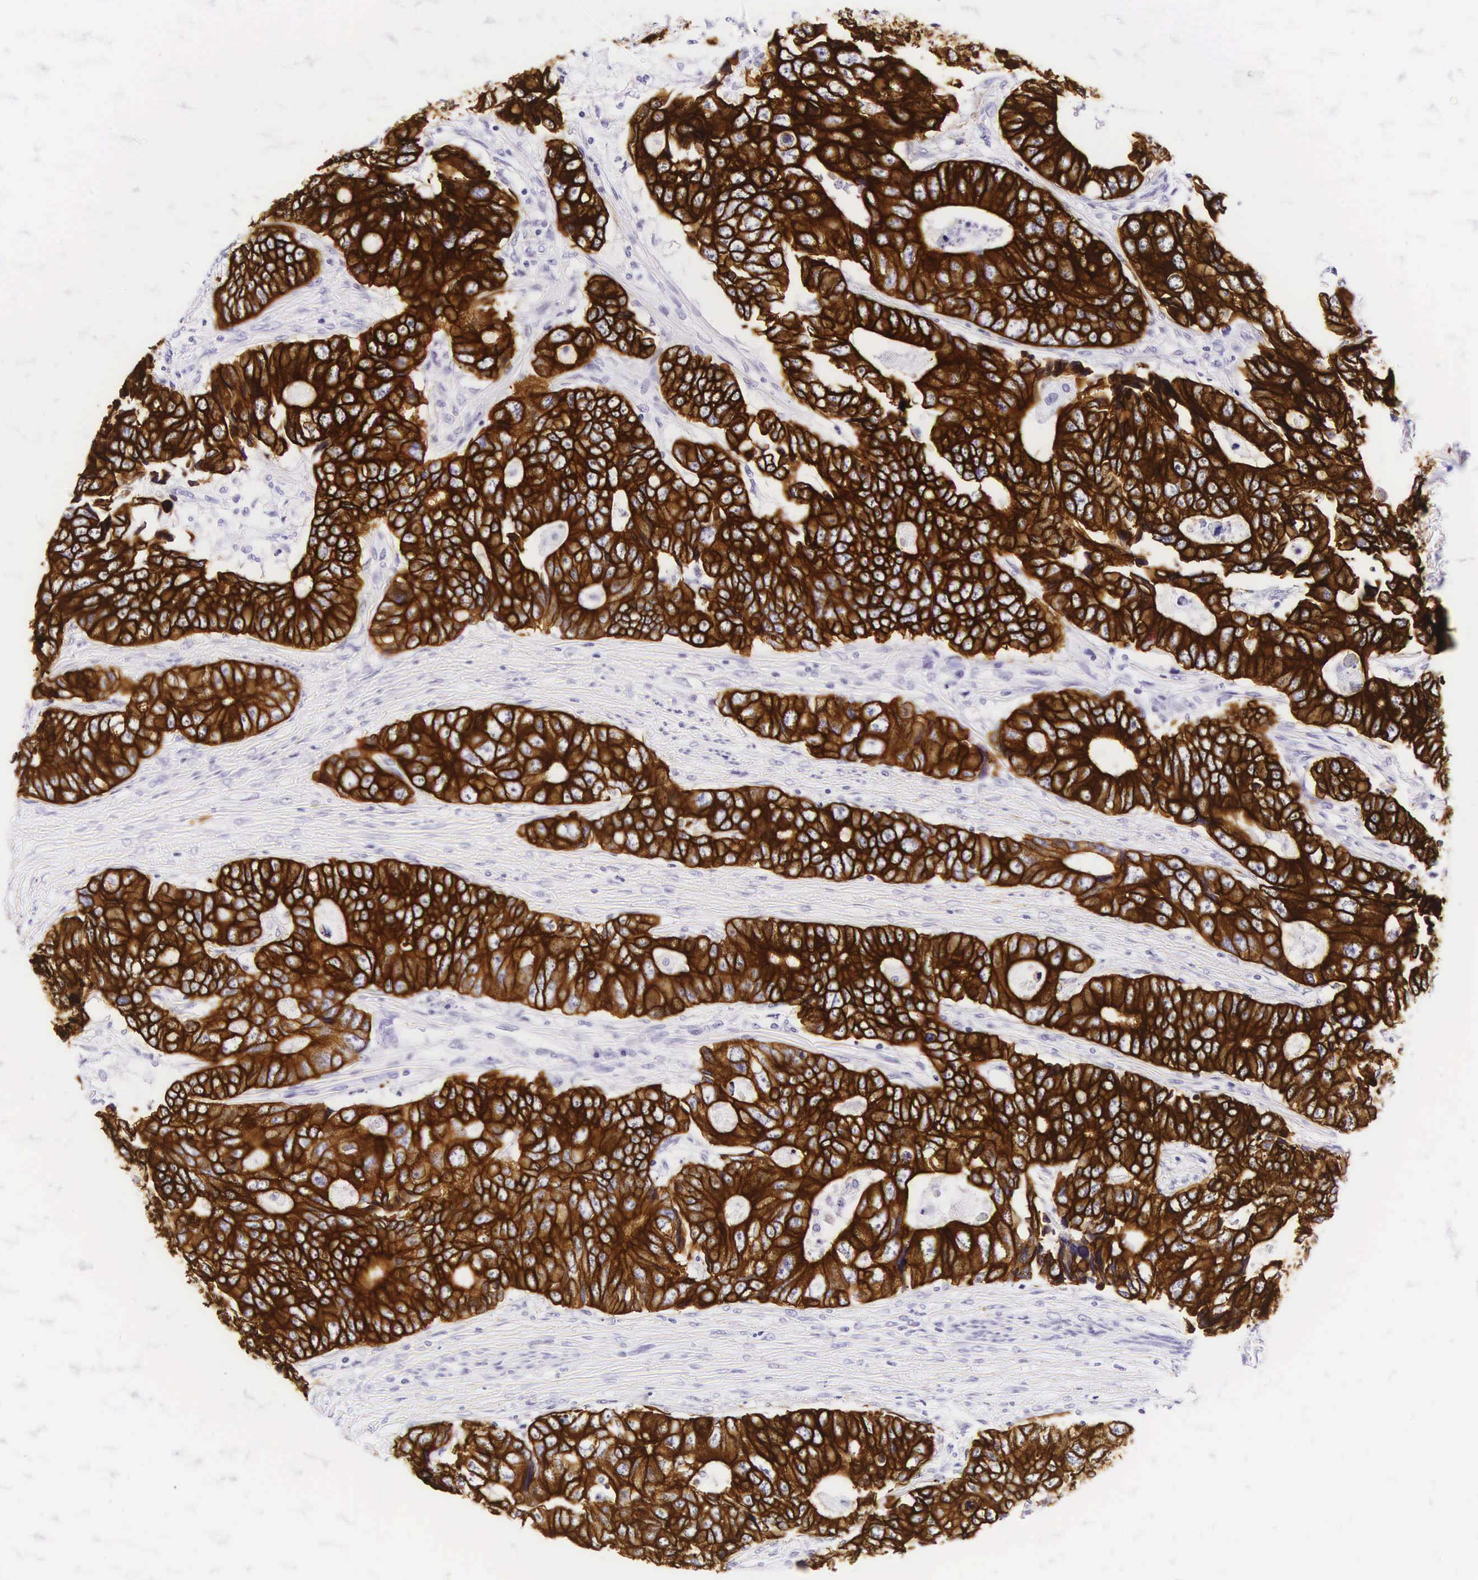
{"staining": {"intensity": "strong", "quantity": ">75%", "location": "cytoplasmic/membranous"}, "tissue": "colorectal cancer", "cell_type": "Tumor cells", "image_type": "cancer", "snomed": [{"axis": "morphology", "description": "Adenocarcinoma, NOS"}, {"axis": "topography", "description": "Rectum"}], "caption": "Adenocarcinoma (colorectal) tissue shows strong cytoplasmic/membranous staining in approximately >75% of tumor cells, visualized by immunohistochemistry.", "gene": "KRT18", "patient": {"sex": "female", "age": 67}}